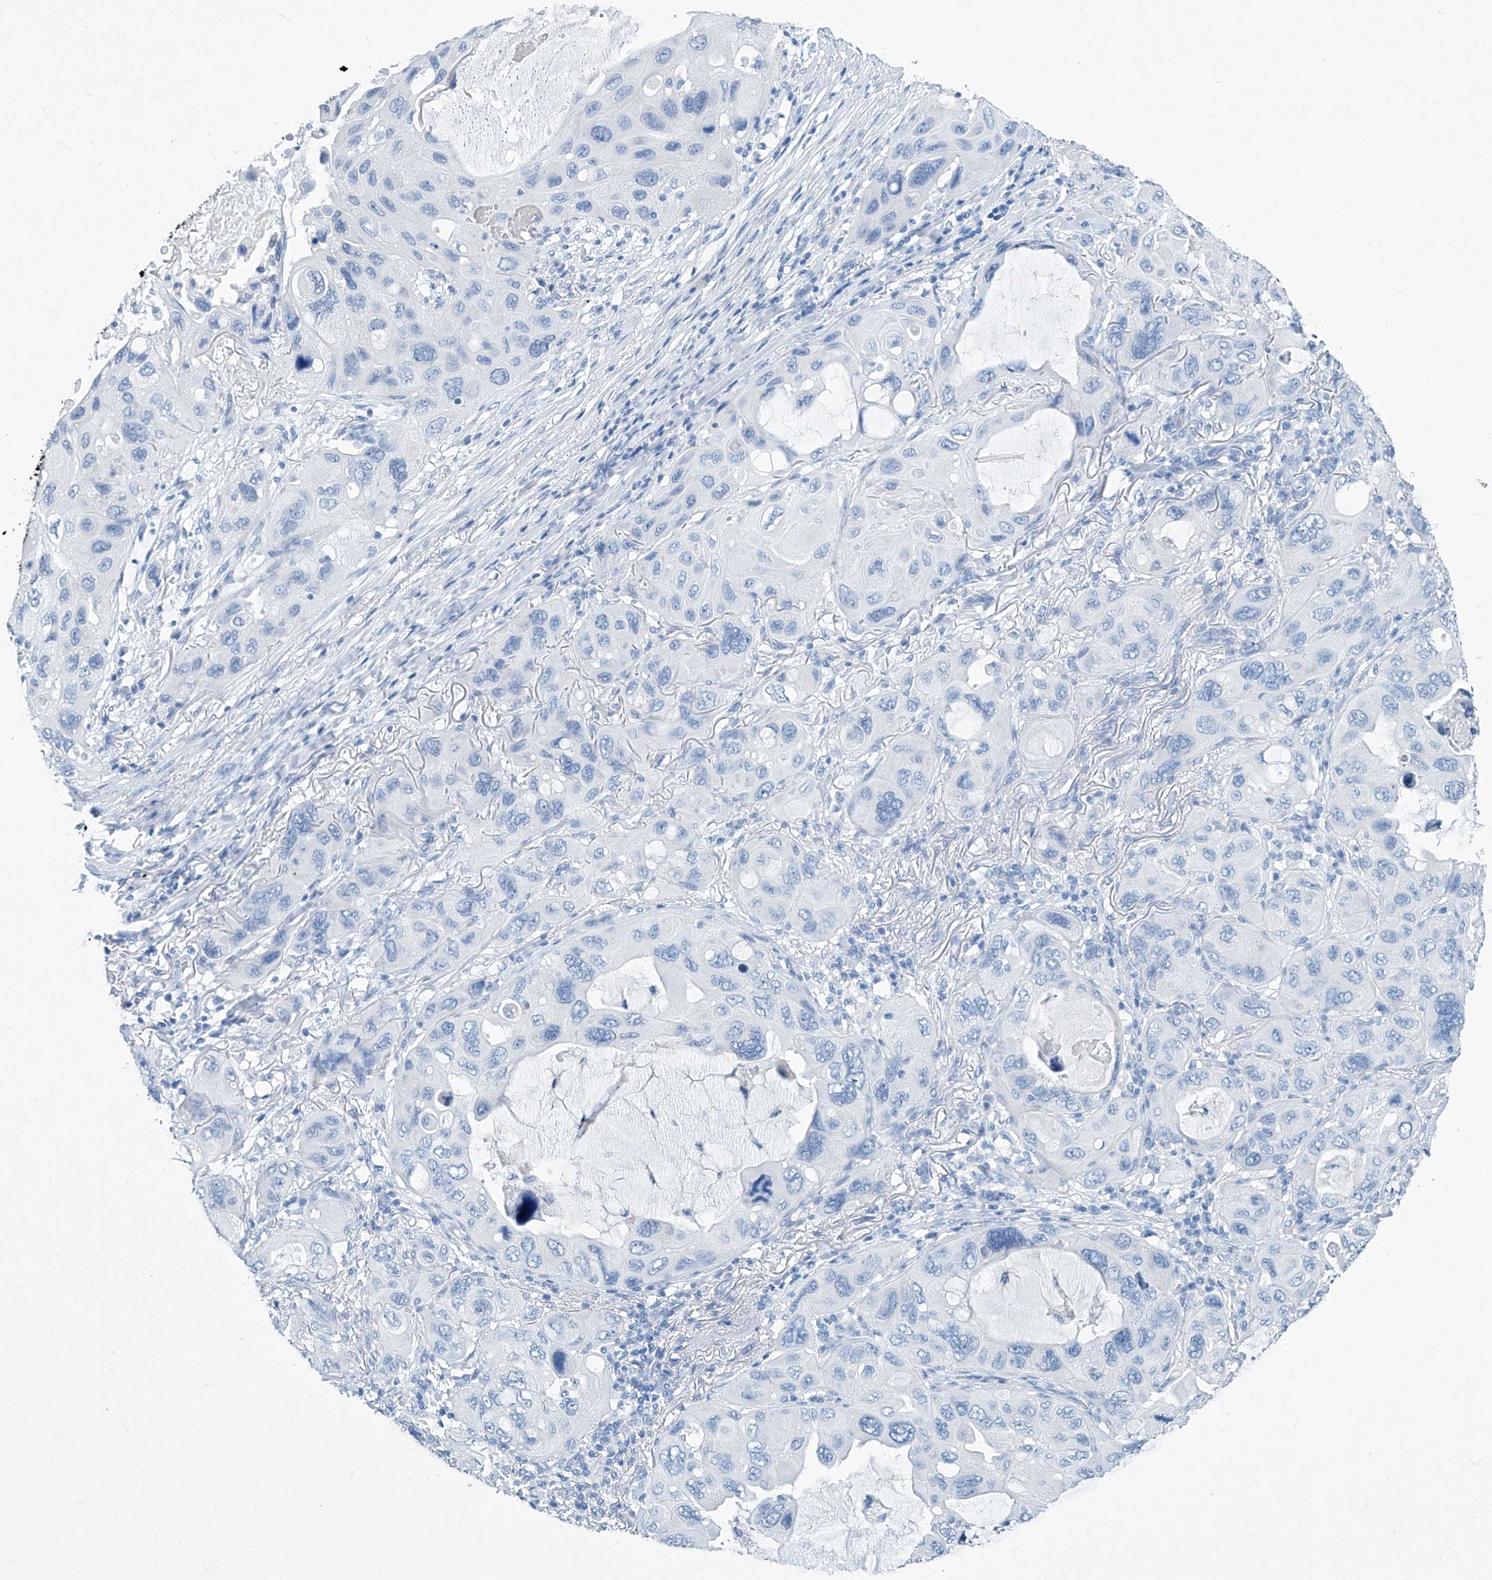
{"staining": {"intensity": "negative", "quantity": "none", "location": "none"}, "tissue": "lung cancer", "cell_type": "Tumor cells", "image_type": "cancer", "snomed": [{"axis": "morphology", "description": "Squamous cell carcinoma, NOS"}, {"axis": "topography", "description": "Lung"}], "caption": "Tumor cells are negative for brown protein staining in lung cancer.", "gene": "CYP2A7", "patient": {"sex": "female", "age": 73}}